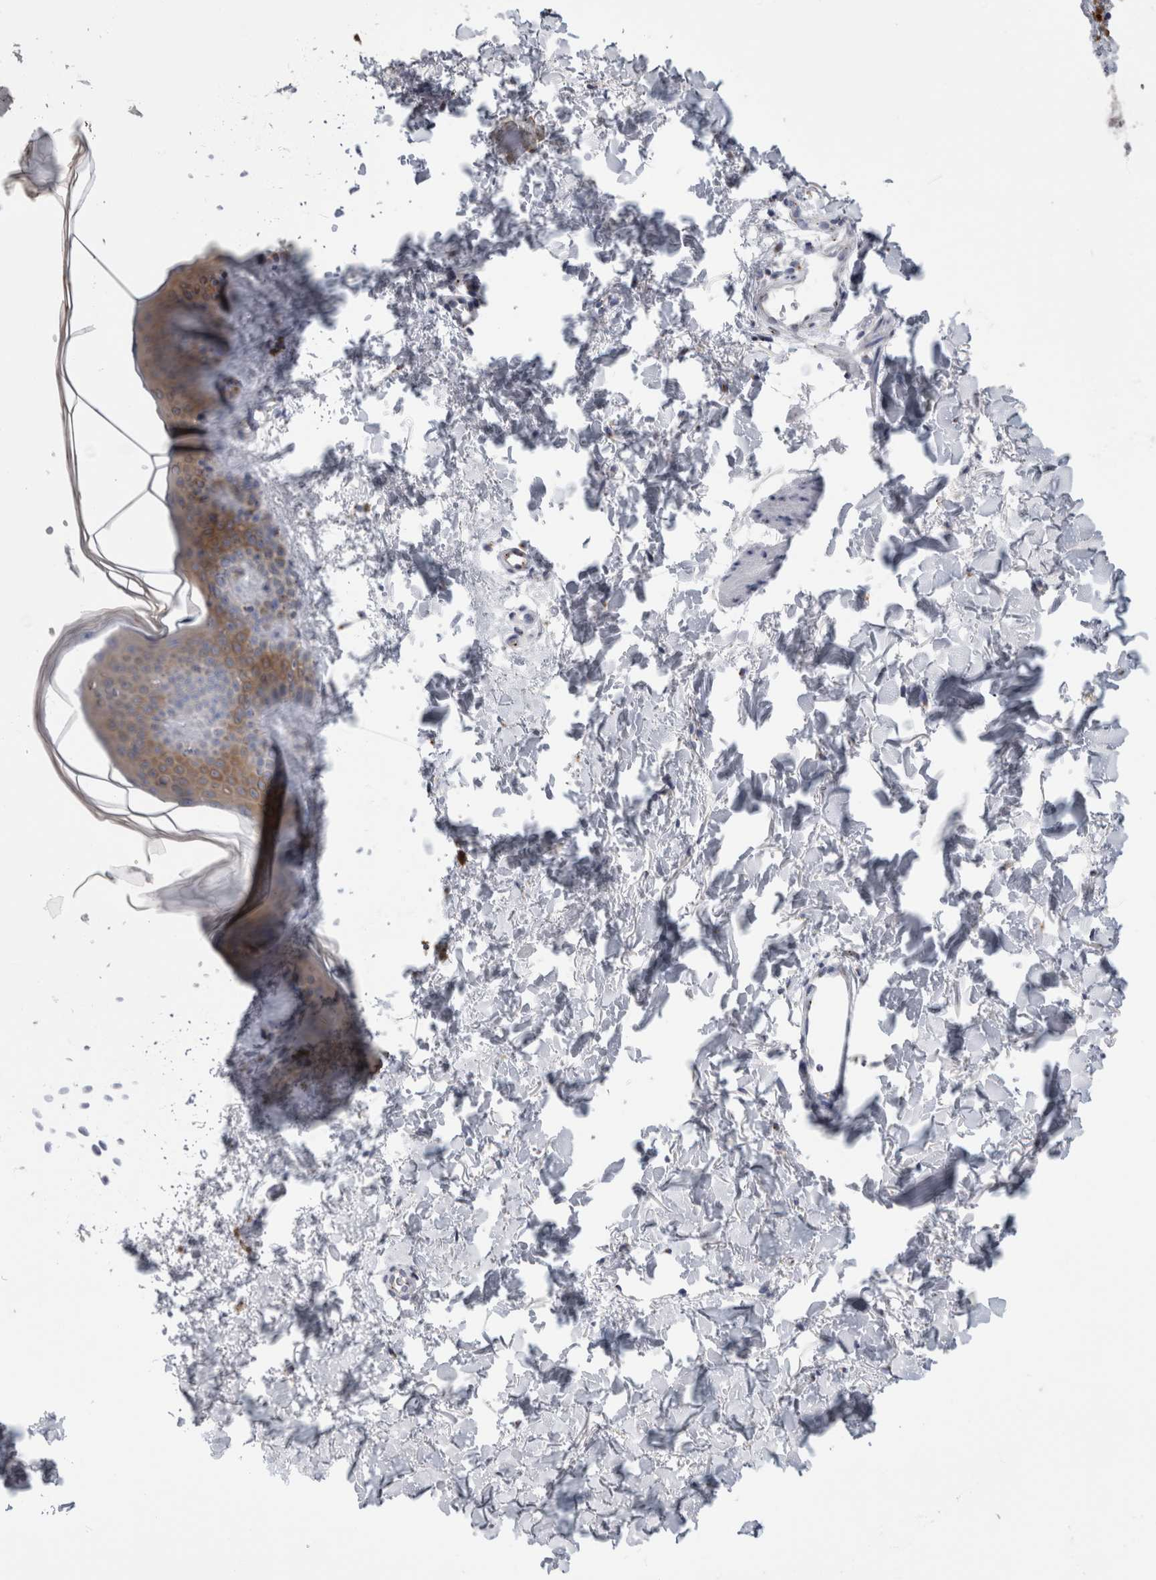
{"staining": {"intensity": "negative", "quantity": "none", "location": "none"}, "tissue": "skin", "cell_type": "Fibroblasts", "image_type": "normal", "snomed": [{"axis": "morphology", "description": "Normal tissue, NOS"}, {"axis": "topography", "description": "Skin"}], "caption": "Immunohistochemistry of unremarkable skin shows no expression in fibroblasts. (Stains: DAB (3,3'-diaminobenzidine) immunohistochemistry (IHC) with hematoxylin counter stain, Microscopy: brightfield microscopy at high magnification).", "gene": "AKAP9", "patient": {"sex": "female", "age": 46}}